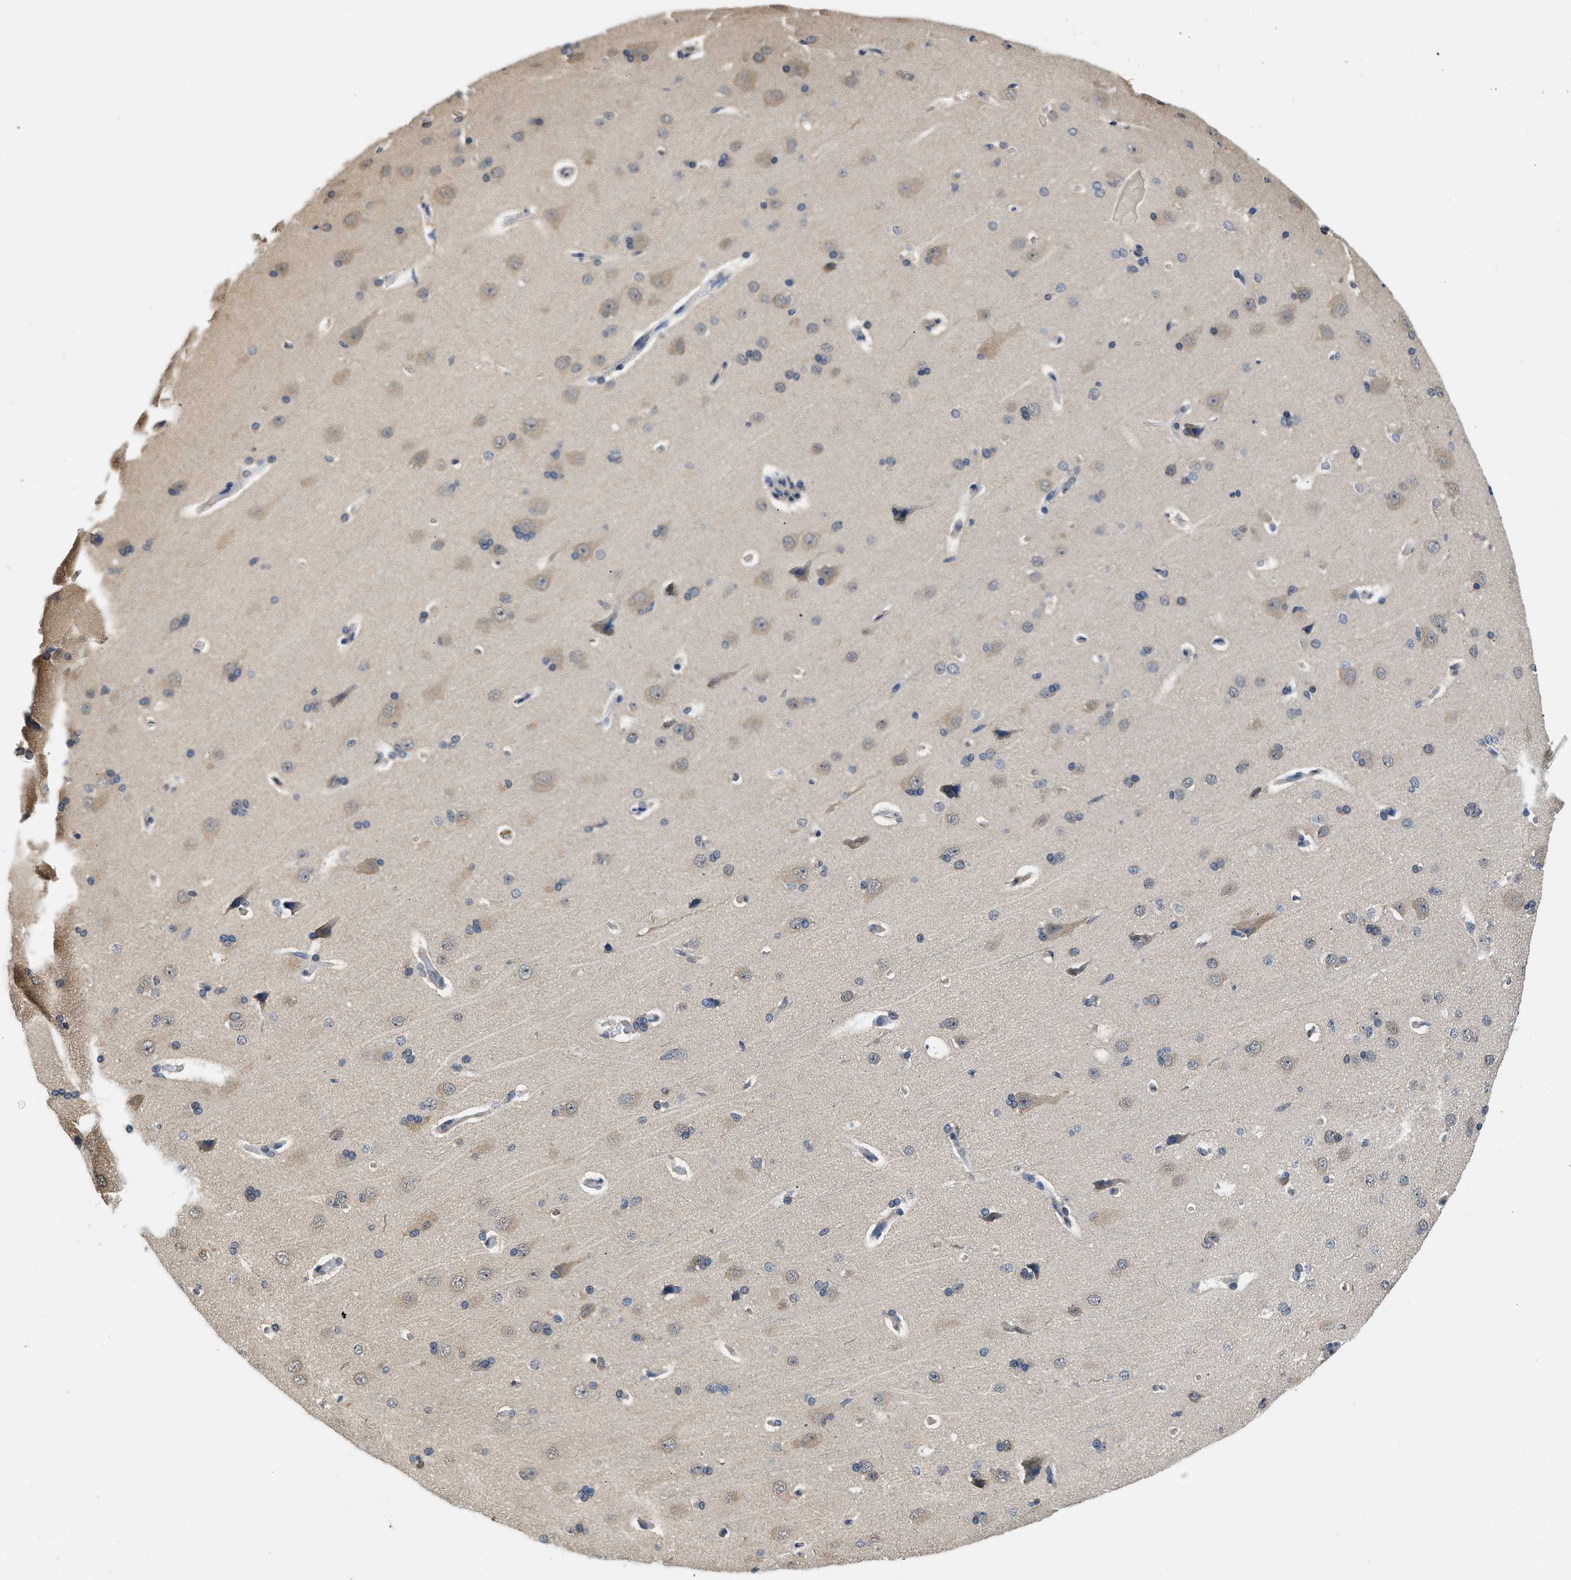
{"staining": {"intensity": "weak", "quantity": "25%-75%", "location": "cytoplasmic/membranous"}, "tissue": "cerebral cortex", "cell_type": "Endothelial cells", "image_type": "normal", "snomed": [{"axis": "morphology", "description": "Normal tissue, NOS"}, {"axis": "topography", "description": "Cerebral cortex"}], "caption": "The histopathology image reveals staining of normal cerebral cortex, revealing weak cytoplasmic/membranous protein staining (brown color) within endothelial cells.", "gene": "BCL7C", "patient": {"sex": "male", "age": 62}}